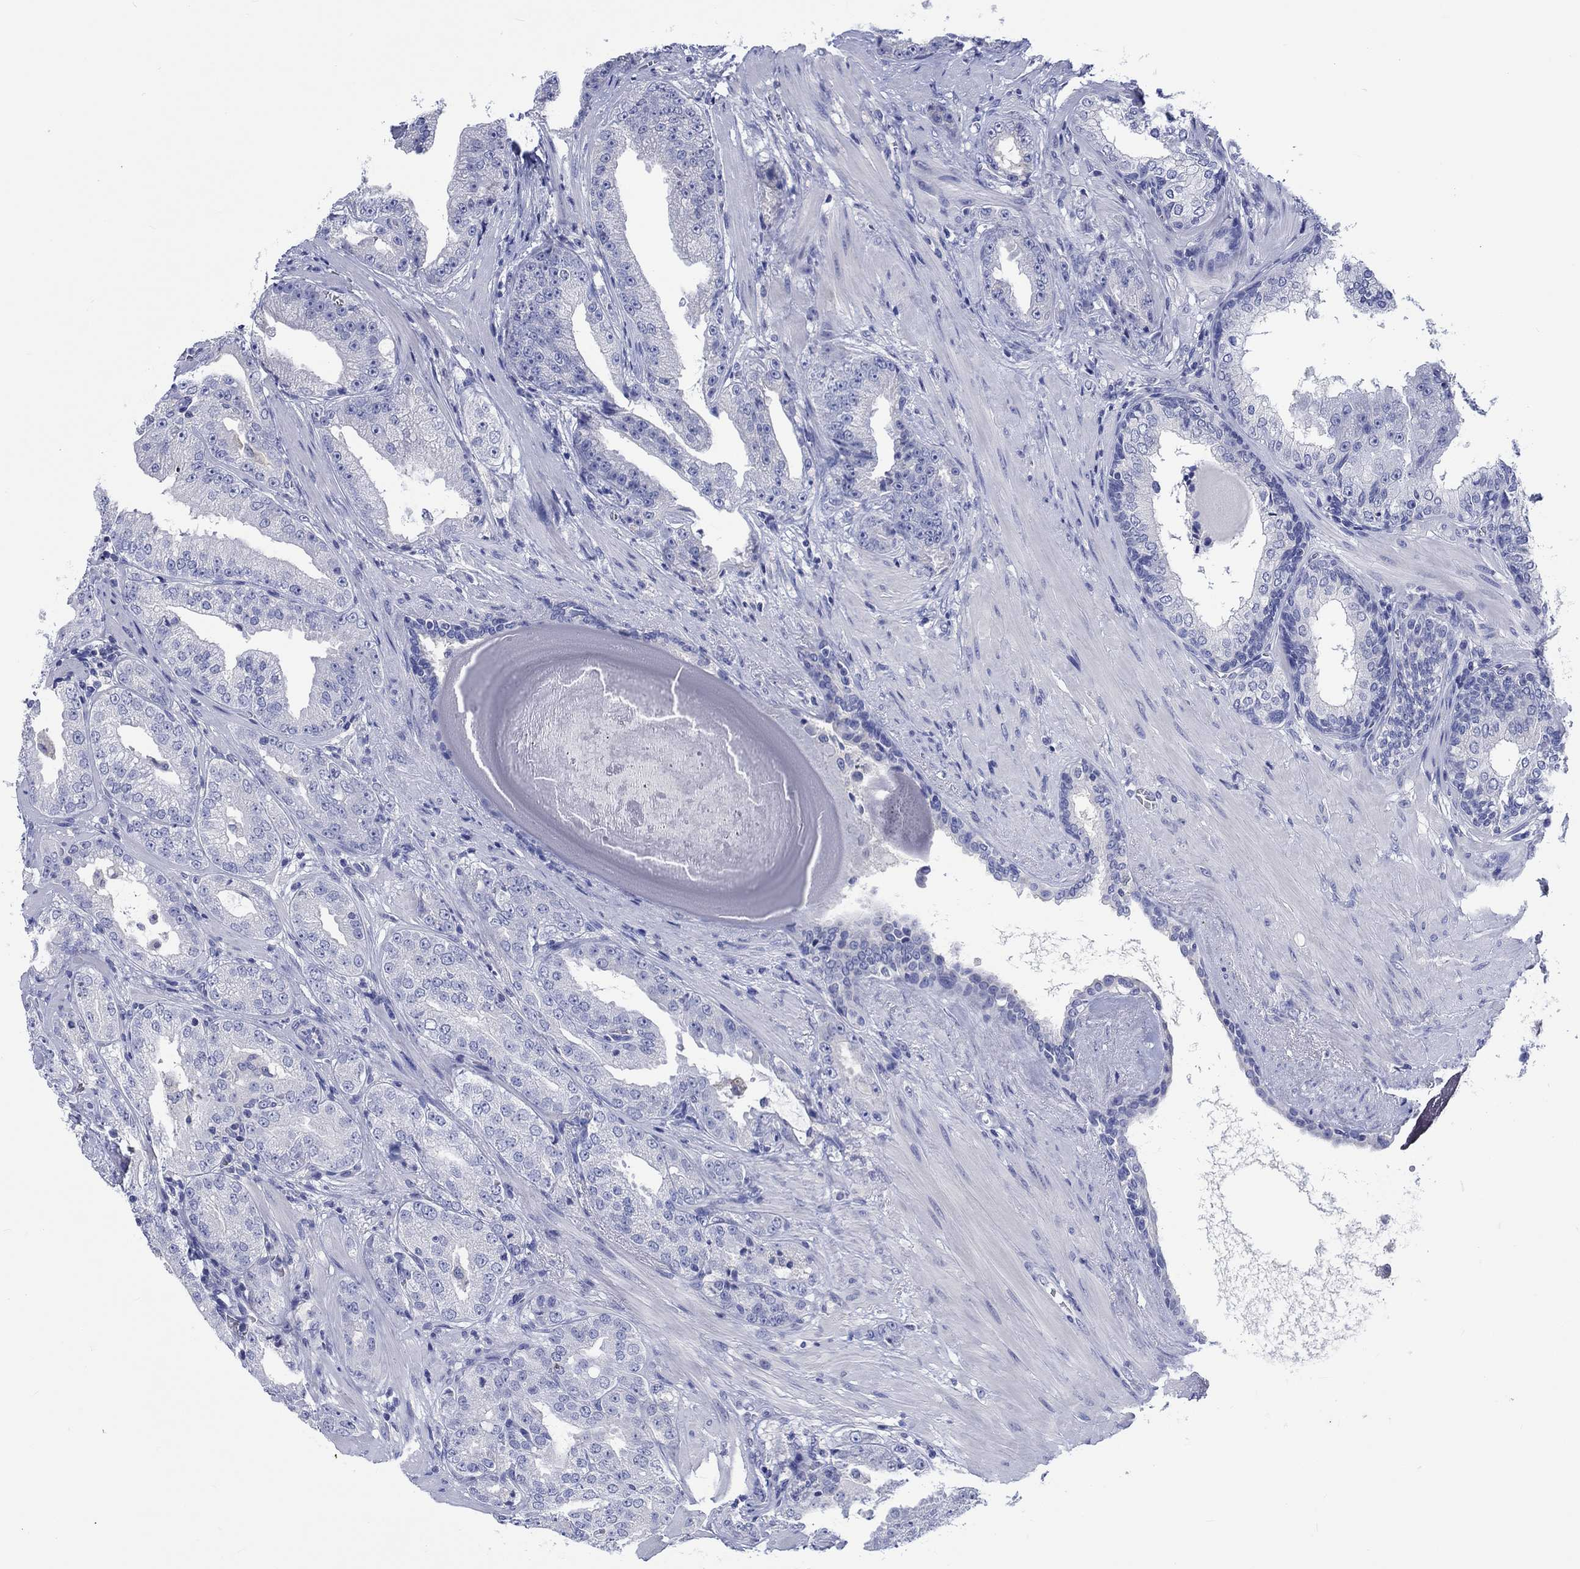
{"staining": {"intensity": "negative", "quantity": "none", "location": "none"}, "tissue": "prostate cancer", "cell_type": "Tumor cells", "image_type": "cancer", "snomed": [{"axis": "morphology", "description": "Adenocarcinoma, Low grade"}, {"axis": "topography", "description": "Prostate"}], "caption": "There is no significant staining in tumor cells of prostate adenocarcinoma (low-grade). (DAB IHC with hematoxylin counter stain).", "gene": "TOMM20L", "patient": {"sex": "male", "age": 62}}